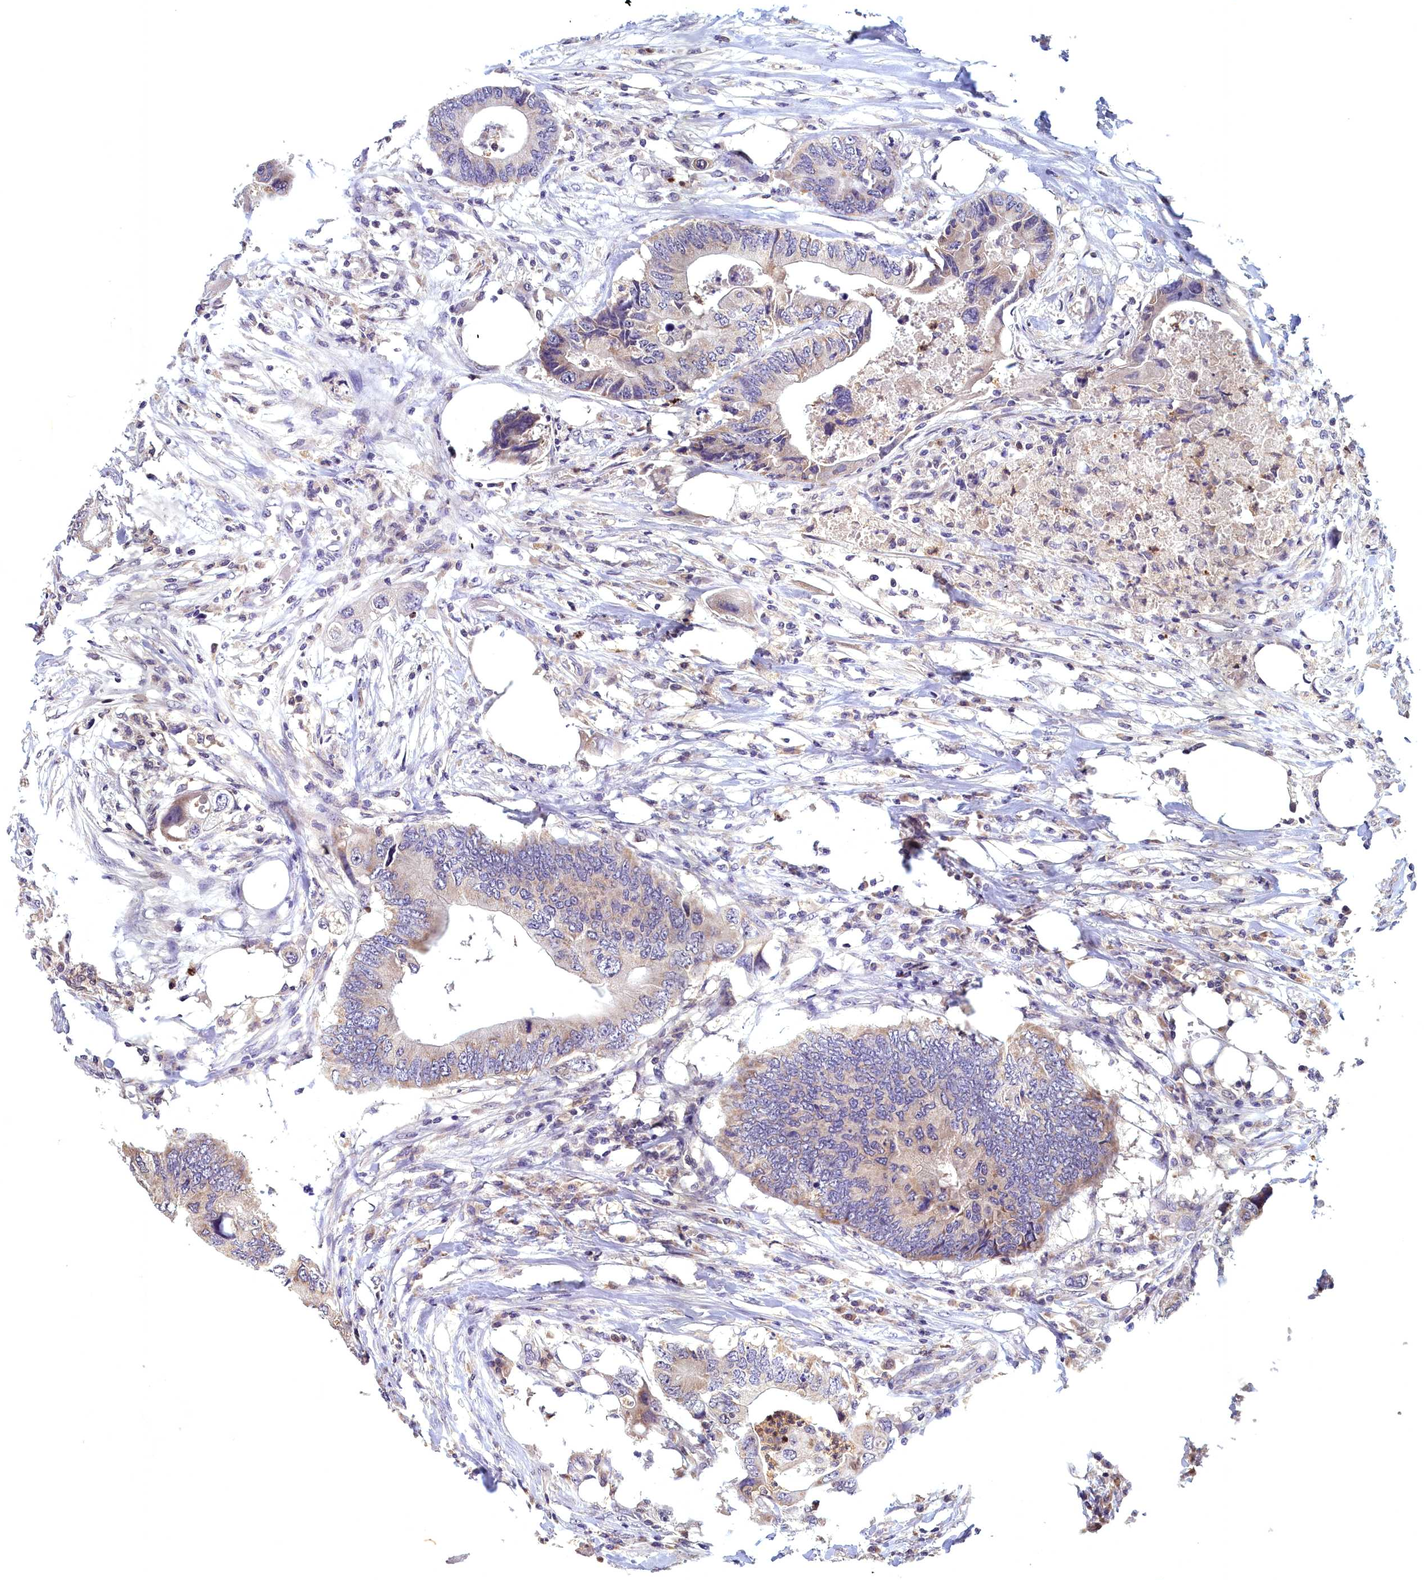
{"staining": {"intensity": "weak", "quantity": "25%-75%", "location": "cytoplasmic/membranous"}, "tissue": "colorectal cancer", "cell_type": "Tumor cells", "image_type": "cancer", "snomed": [{"axis": "morphology", "description": "Adenocarcinoma, NOS"}, {"axis": "topography", "description": "Colon"}], "caption": "Protein expression analysis of colorectal cancer (adenocarcinoma) reveals weak cytoplasmic/membranous staining in approximately 25%-75% of tumor cells.", "gene": "EPB41L4B", "patient": {"sex": "male", "age": 71}}